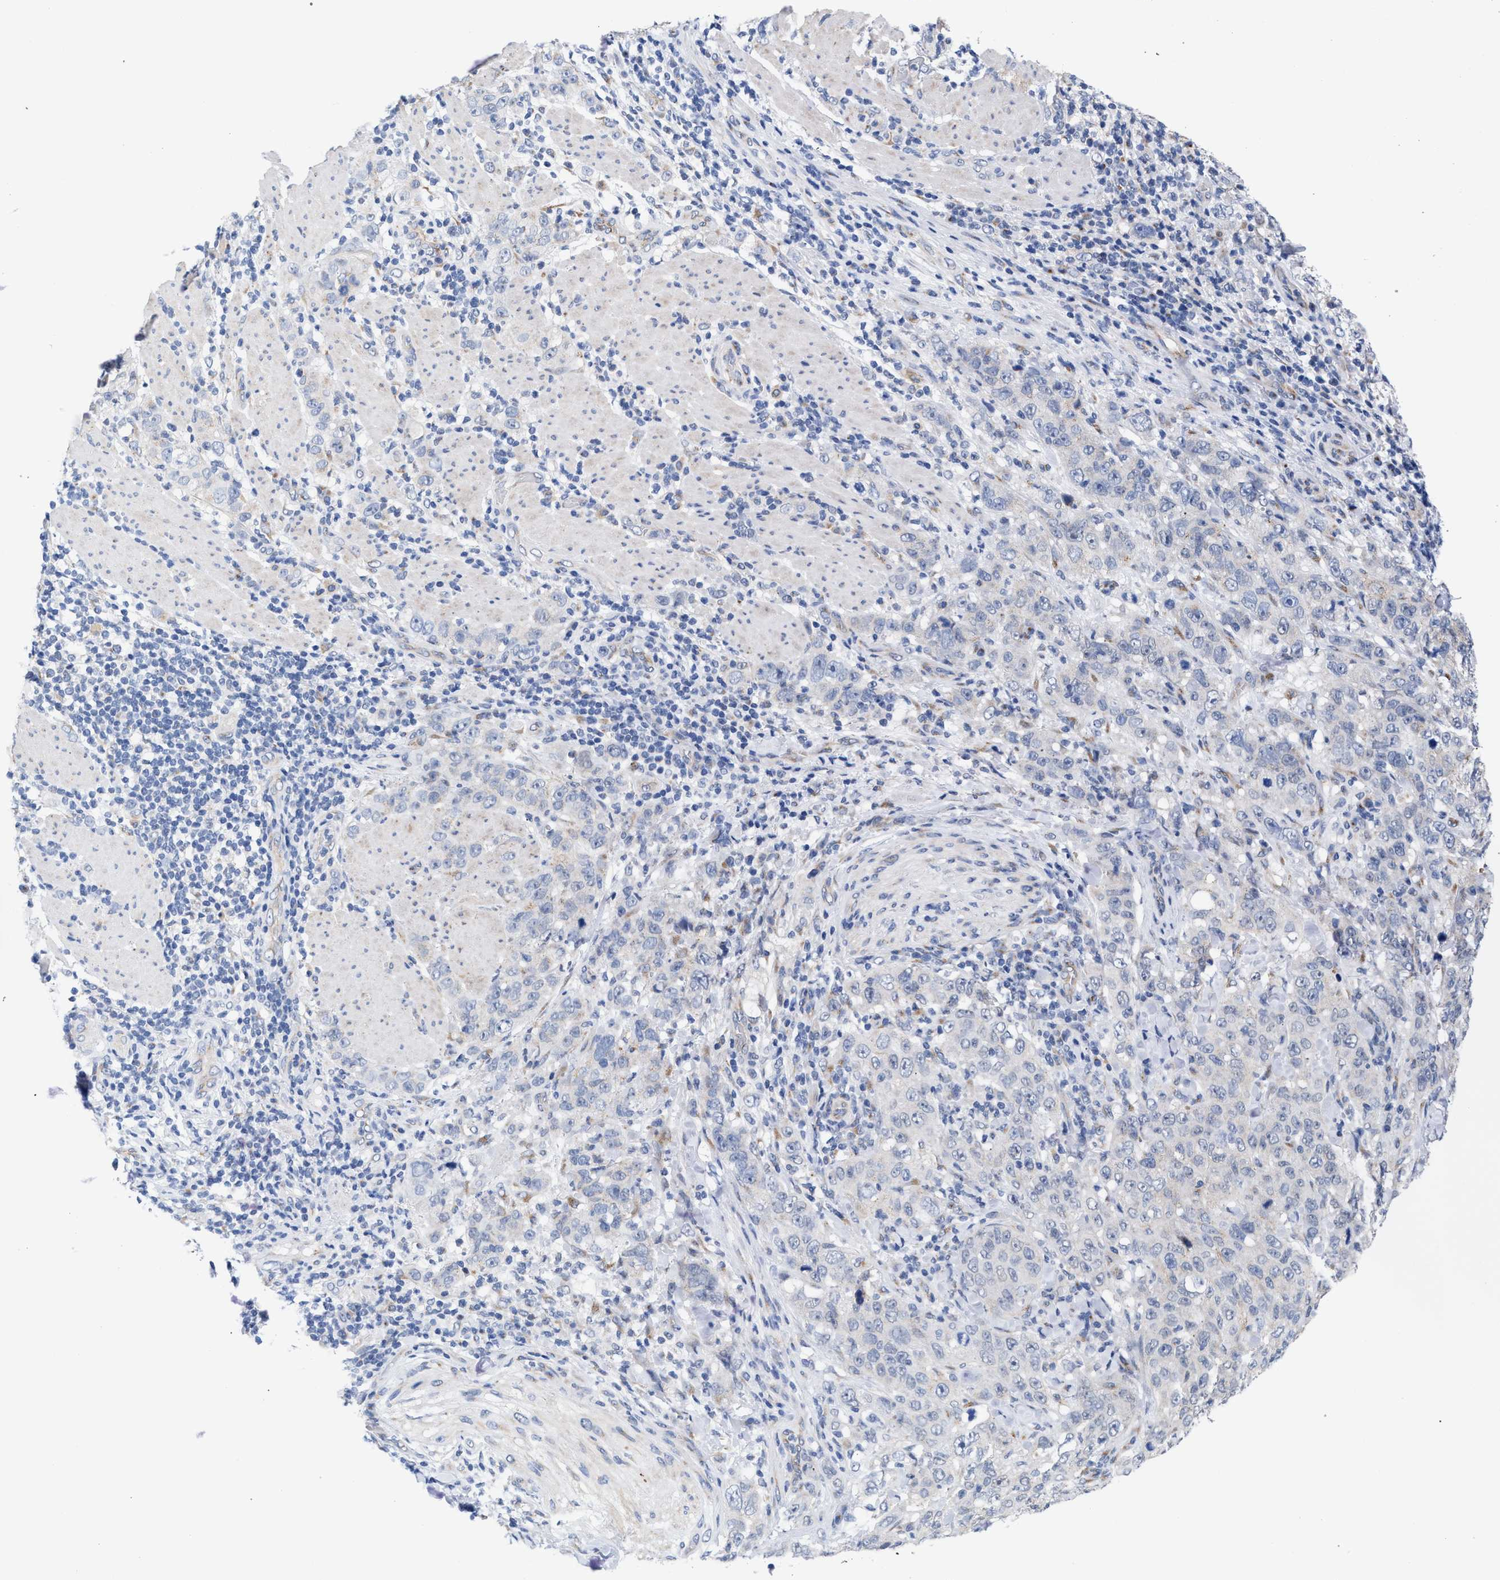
{"staining": {"intensity": "negative", "quantity": "none", "location": "none"}, "tissue": "stomach cancer", "cell_type": "Tumor cells", "image_type": "cancer", "snomed": [{"axis": "morphology", "description": "Adenocarcinoma, NOS"}, {"axis": "topography", "description": "Stomach"}], "caption": "IHC micrograph of neoplastic tissue: human adenocarcinoma (stomach) stained with DAB reveals no significant protein positivity in tumor cells.", "gene": "GOLGA2", "patient": {"sex": "male", "age": 48}}